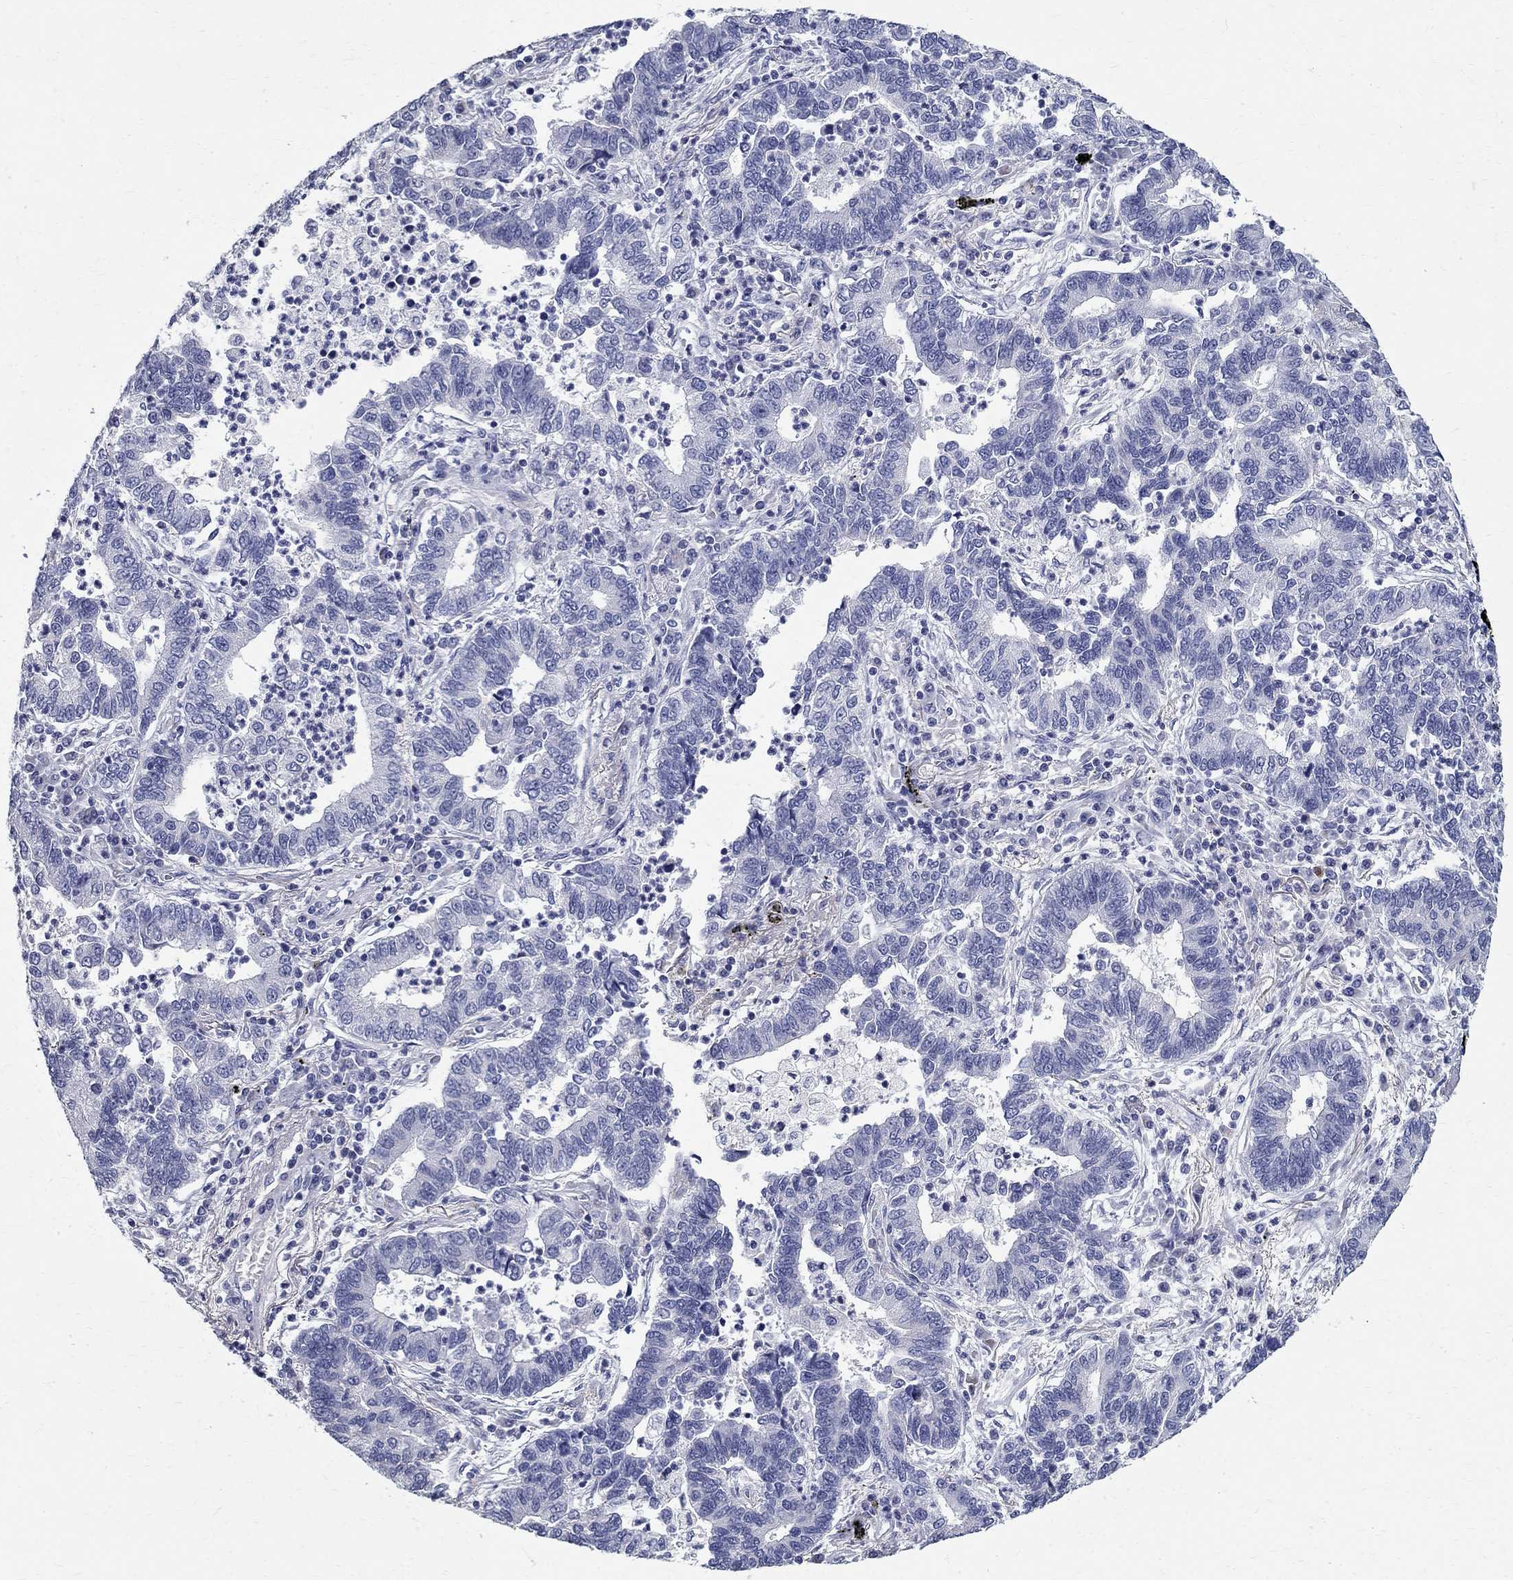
{"staining": {"intensity": "negative", "quantity": "none", "location": "none"}, "tissue": "lung cancer", "cell_type": "Tumor cells", "image_type": "cancer", "snomed": [{"axis": "morphology", "description": "Adenocarcinoma, NOS"}, {"axis": "topography", "description": "Lung"}], "caption": "DAB immunohistochemical staining of human lung cancer (adenocarcinoma) demonstrates no significant expression in tumor cells.", "gene": "TGM4", "patient": {"sex": "female", "age": 57}}